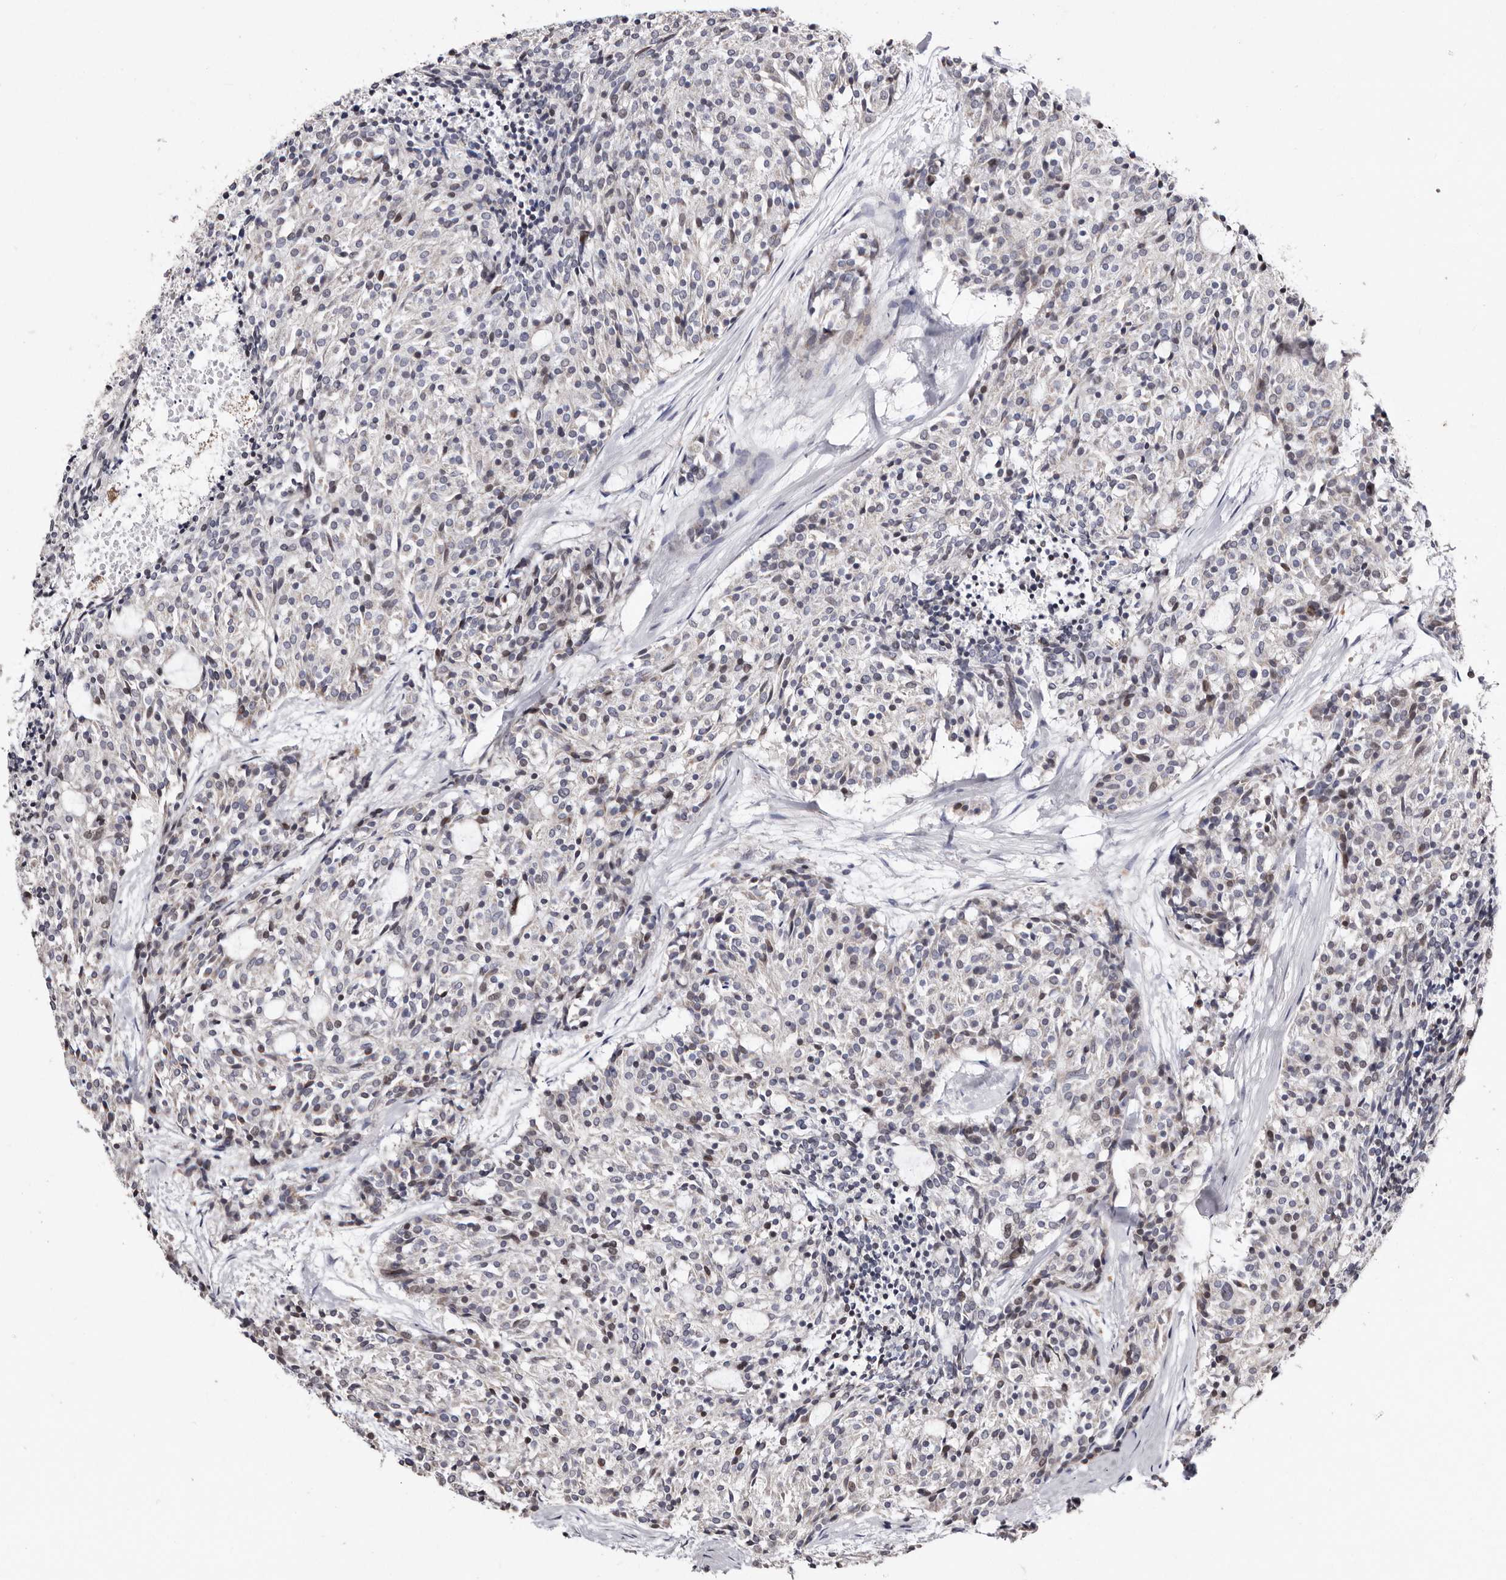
{"staining": {"intensity": "negative", "quantity": "none", "location": "none"}, "tissue": "carcinoid", "cell_type": "Tumor cells", "image_type": "cancer", "snomed": [{"axis": "morphology", "description": "Carcinoid, malignant, NOS"}, {"axis": "topography", "description": "Pancreas"}], "caption": "This is an IHC histopathology image of carcinoid. There is no staining in tumor cells.", "gene": "TIMM17B", "patient": {"sex": "female", "age": 54}}